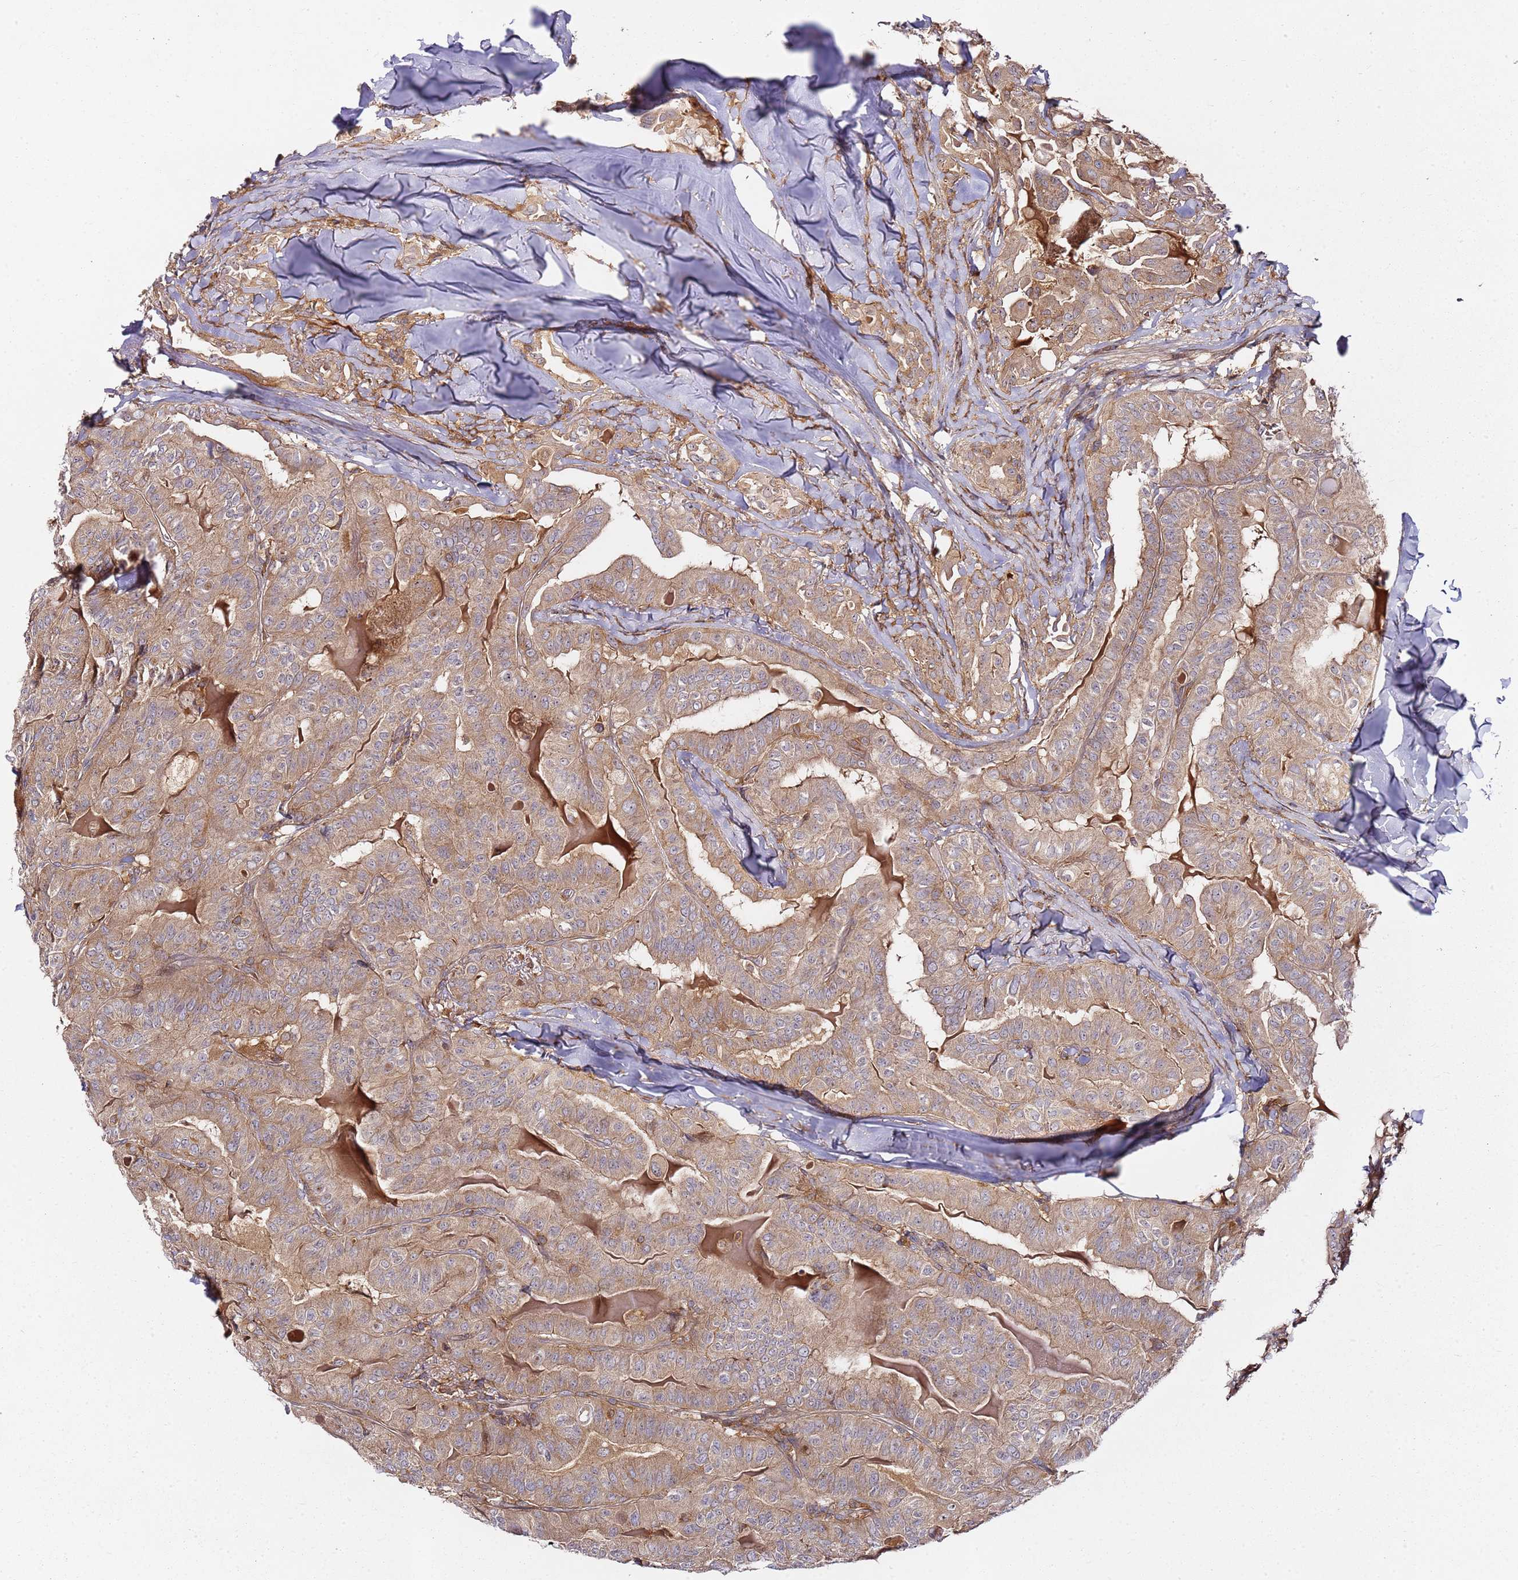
{"staining": {"intensity": "moderate", "quantity": ">75%", "location": "cytoplasmic/membranous"}, "tissue": "thyroid cancer", "cell_type": "Tumor cells", "image_type": "cancer", "snomed": [{"axis": "morphology", "description": "Papillary adenocarcinoma, NOS"}, {"axis": "topography", "description": "Thyroid gland"}], "caption": "The histopathology image demonstrates staining of papillary adenocarcinoma (thyroid), revealing moderate cytoplasmic/membranous protein staining (brown color) within tumor cells.", "gene": "PRMT7", "patient": {"sex": "female", "age": 68}}